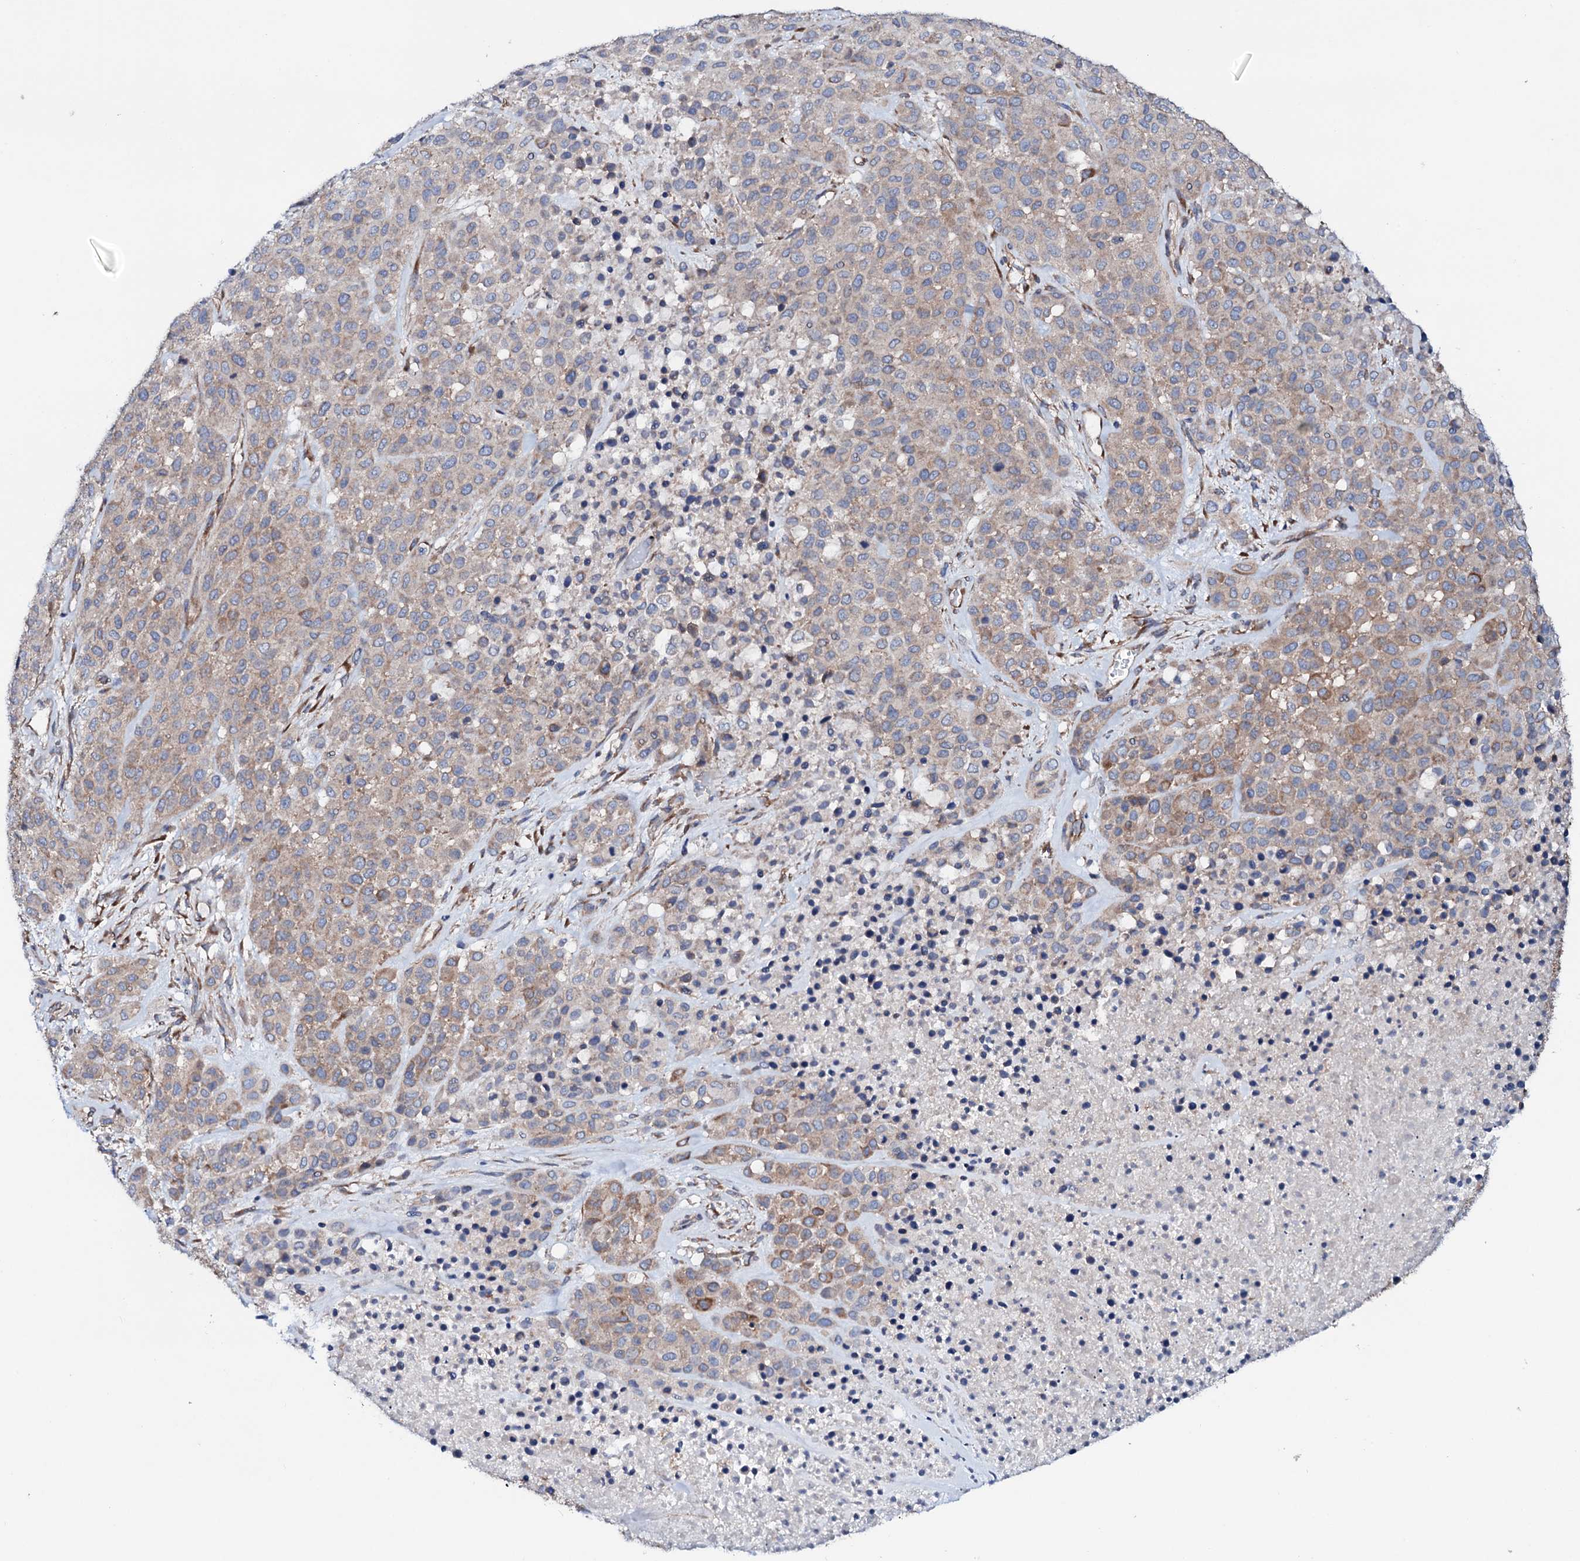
{"staining": {"intensity": "moderate", "quantity": "25%-75%", "location": "cytoplasmic/membranous"}, "tissue": "melanoma", "cell_type": "Tumor cells", "image_type": "cancer", "snomed": [{"axis": "morphology", "description": "Malignant melanoma, Metastatic site"}, {"axis": "topography", "description": "Skin"}], "caption": "IHC photomicrograph of neoplastic tissue: melanoma stained using immunohistochemistry (IHC) shows medium levels of moderate protein expression localized specifically in the cytoplasmic/membranous of tumor cells, appearing as a cytoplasmic/membranous brown color.", "gene": "STARD13", "patient": {"sex": "female", "age": 81}}